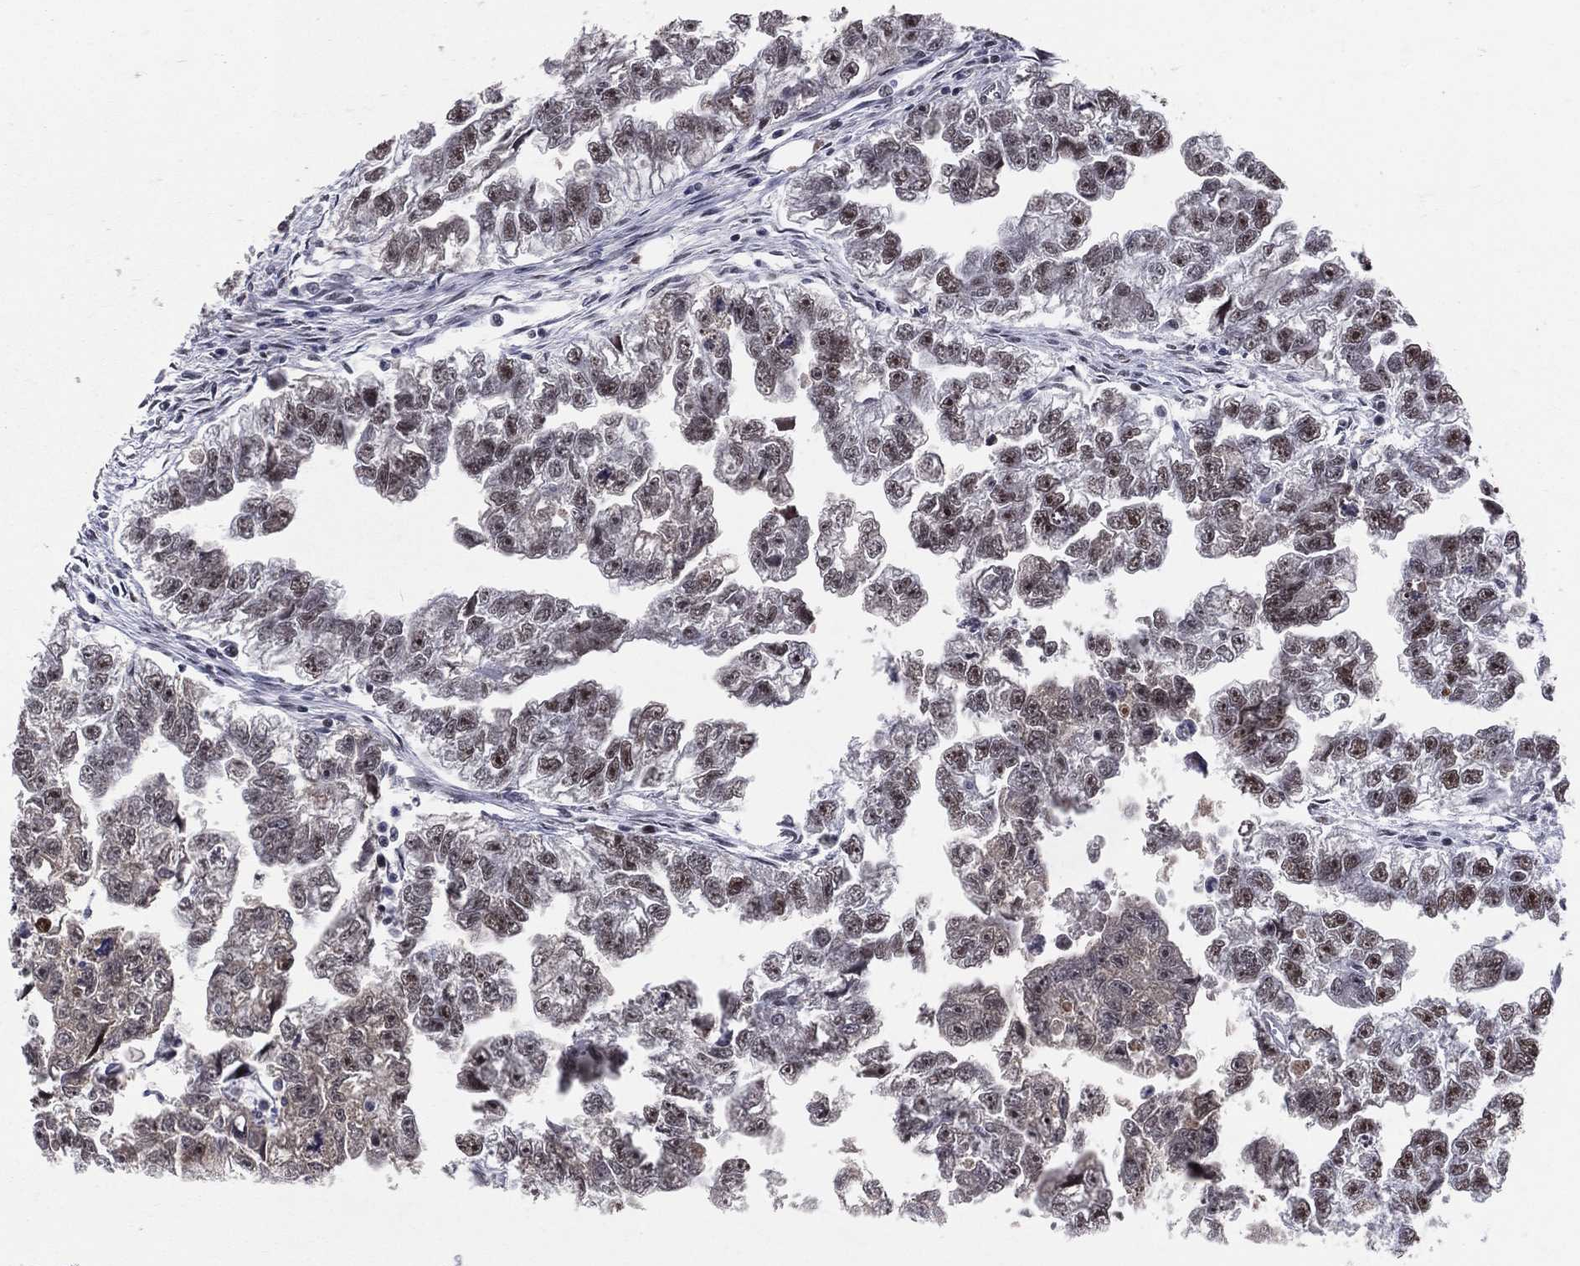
{"staining": {"intensity": "strong", "quantity": ">75%", "location": "nuclear"}, "tissue": "testis cancer", "cell_type": "Tumor cells", "image_type": "cancer", "snomed": [{"axis": "morphology", "description": "Carcinoma, Embryonal, NOS"}, {"axis": "morphology", "description": "Teratoma, malignant, NOS"}, {"axis": "topography", "description": "Testis"}], "caption": "This photomicrograph shows immunohistochemistry (IHC) staining of testis cancer, with high strong nuclear positivity in approximately >75% of tumor cells.", "gene": "CDK7", "patient": {"sex": "male", "age": 44}}